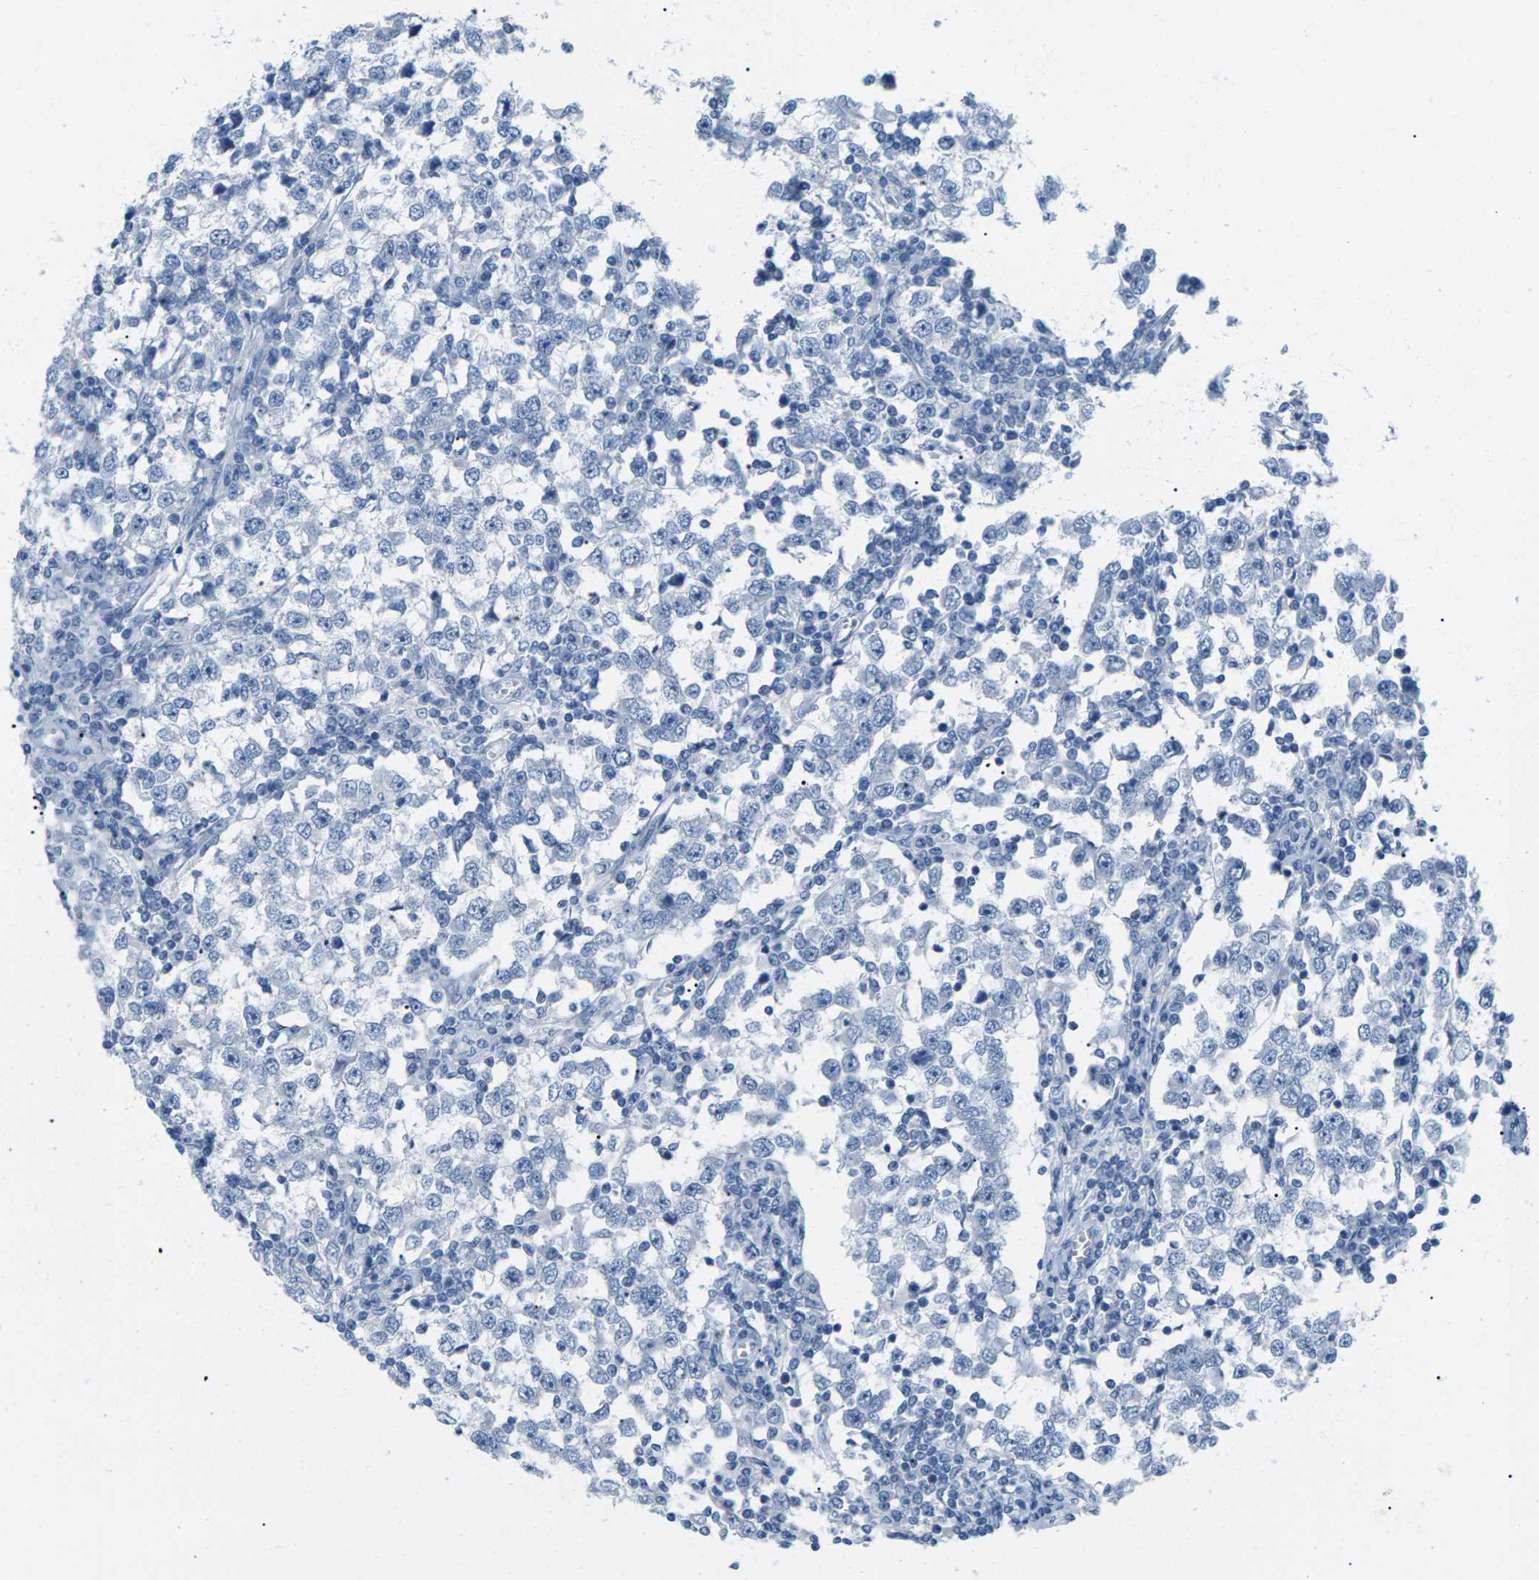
{"staining": {"intensity": "negative", "quantity": "none", "location": "none"}, "tissue": "testis cancer", "cell_type": "Tumor cells", "image_type": "cancer", "snomed": [{"axis": "morphology", "description": "Seminoma, NOS"}, {"axis": "topography", "description": "Testis"}], "caption": "The immunohistochemistry (IHC) histopathology image has no significant expression in tumor cells of testis cancer (seminoma) tissue.", "gene": "SLC12A1", "patient": {"sex": "male", "age": 65}}